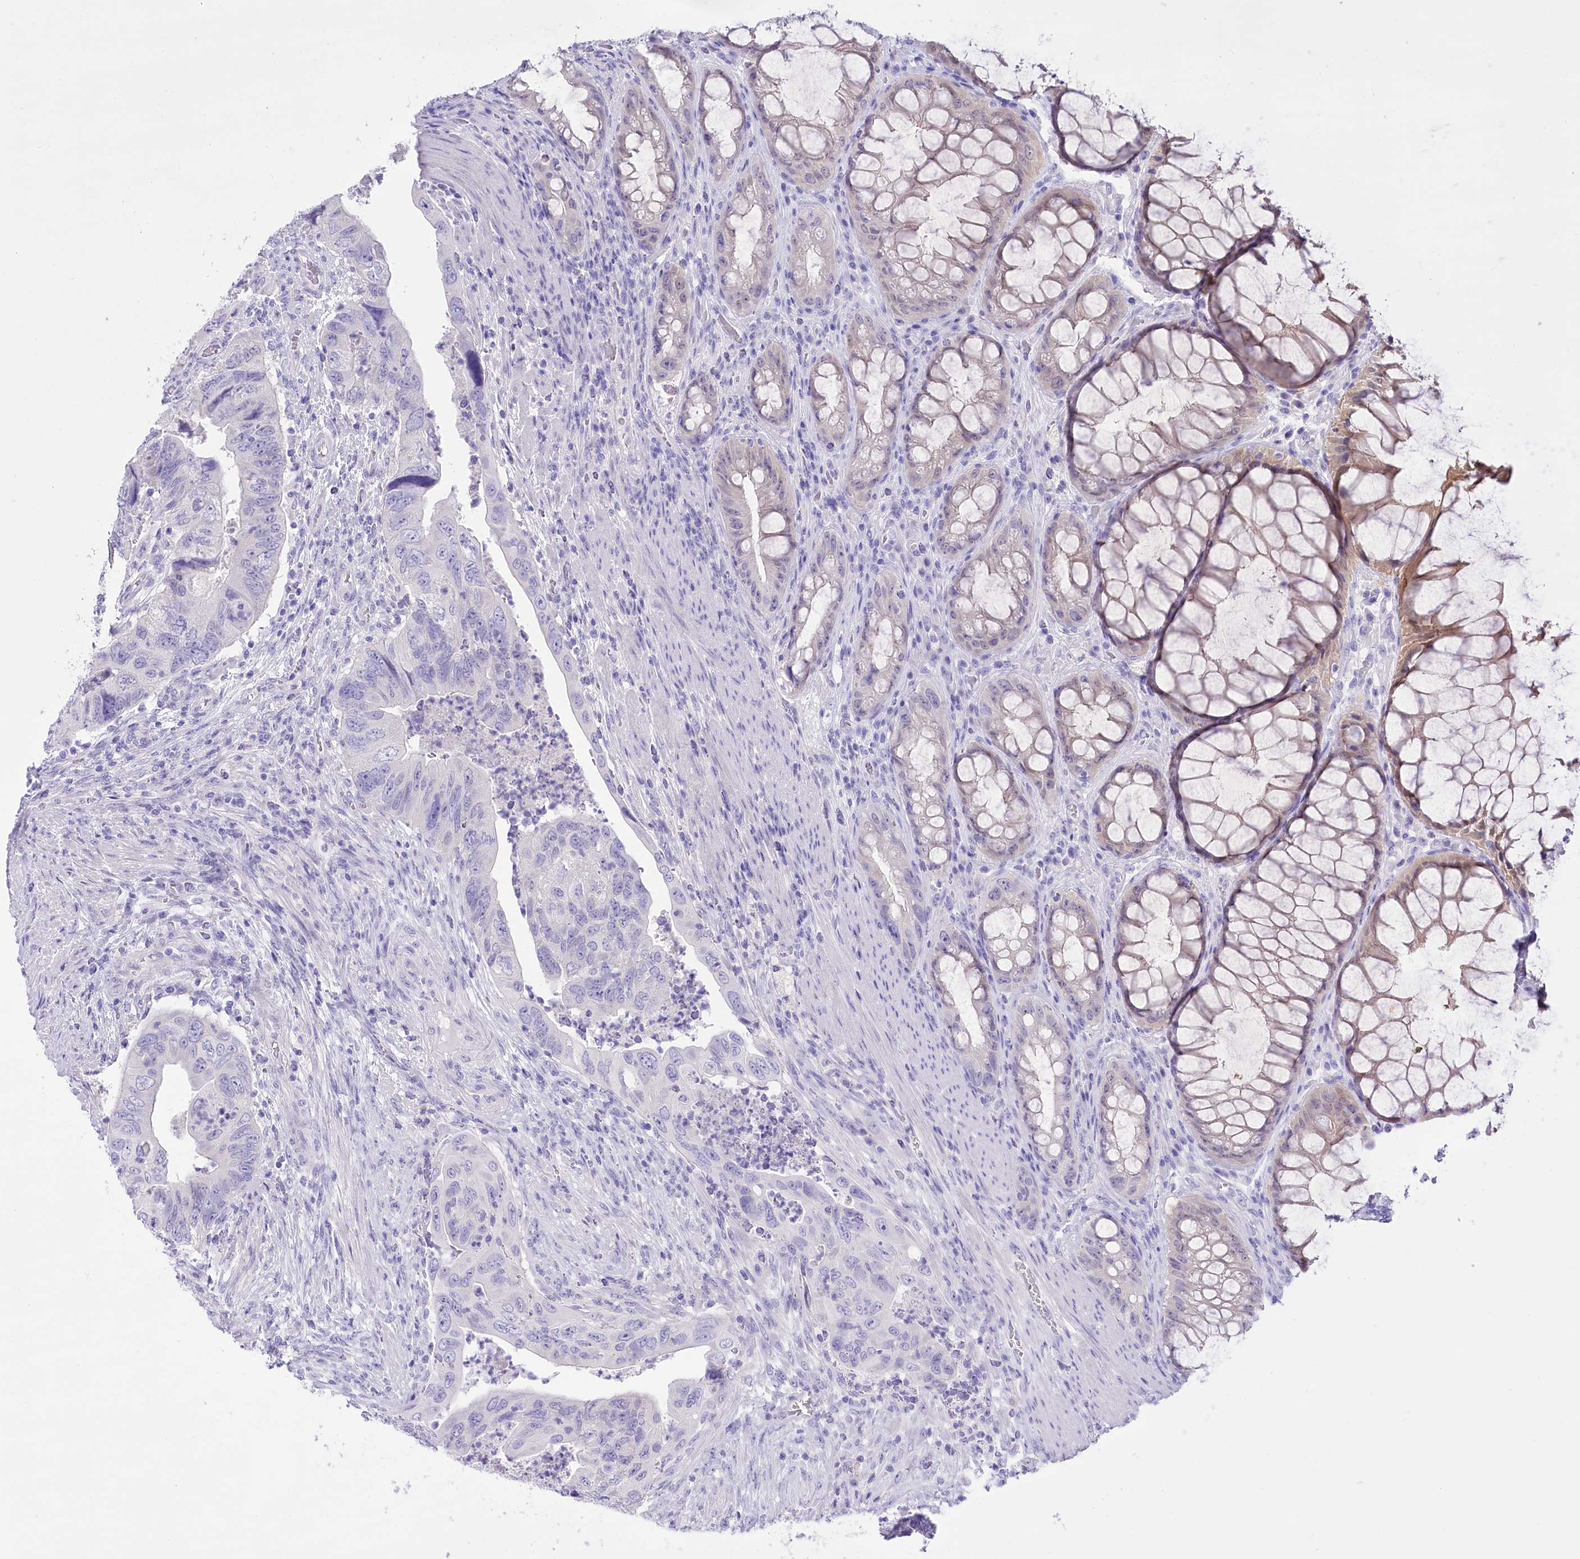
{"staining": {"intensity": "negative", "quantity": "none", "location": "none"}, "tissue": "colorectal cancer", "cell_type": "Tumor cells", "image_type": "cancer", "snomed": [{"axis": "morphology", "description": "Adenocarcinoma, NOS"}, {"axis": "topography", "description": "Rectum"}], "caption": "Human adenocarcinoma (colorectal) stained for a protein using immunohistochemistry shows no positivity in tumor cells.", "gene": "PBLD", "patient": {"sex": "male", "age": 63}}